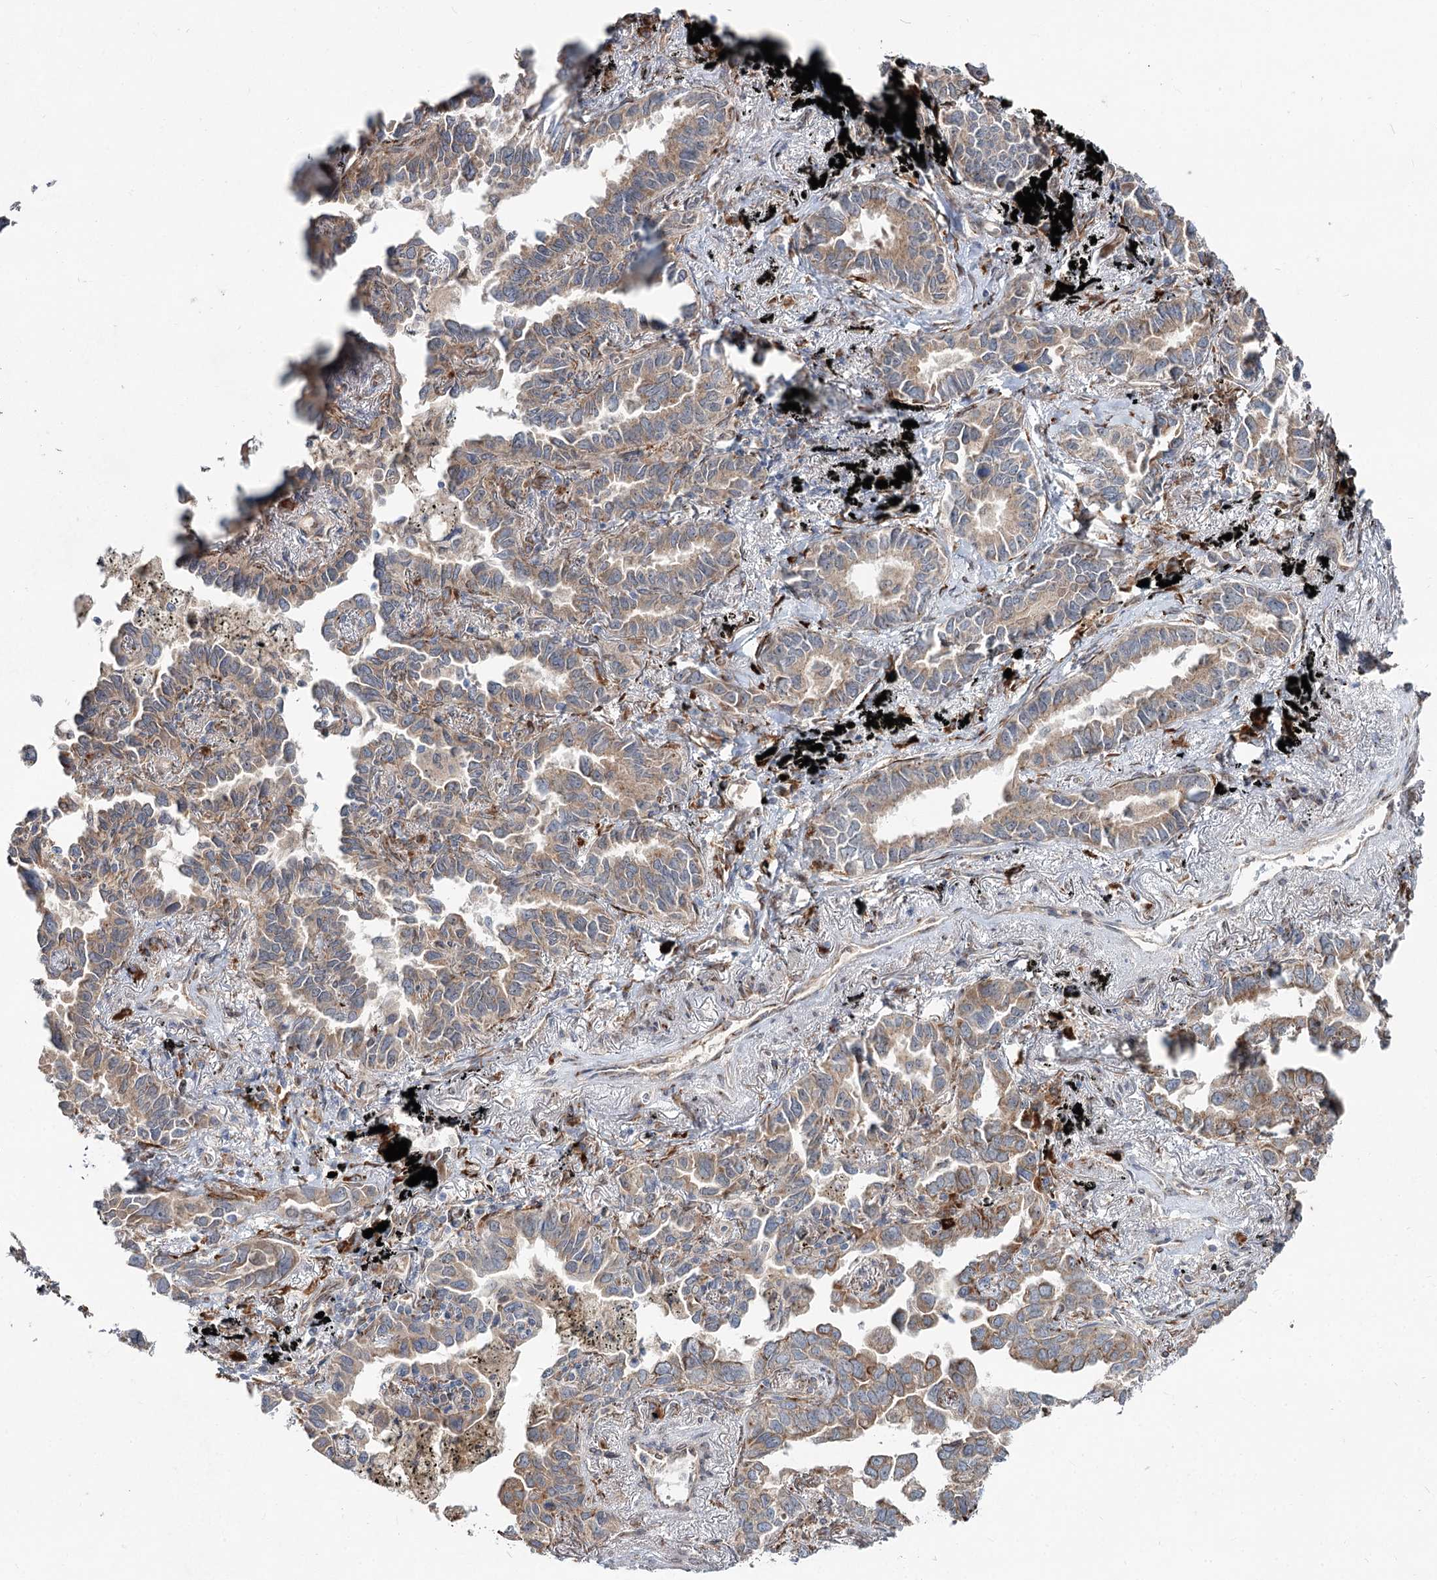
{"staining": {"intensity": "moderate", "quantity": ">75%", "location": "cytoplasmic/membranous"}, "tissue": "lung cancer", "cell_type": "Tumor cells", "image_type": "cancer", "snomed": [{"axis": "morphology", "description": "Adenocarcinoma, NOS"}, {"axis": "topography", "description": "Lung"}], "caption": "DAB (3,3'-diaminobenzidine) immunohistochemical staining of human lung adenocarcinoma demonstrates moderate cytoplasmic/membranous protein positivity in about >75% of tumor cells.", "gene": "SPART", "patient": {"sex": "male", "age": 67}}